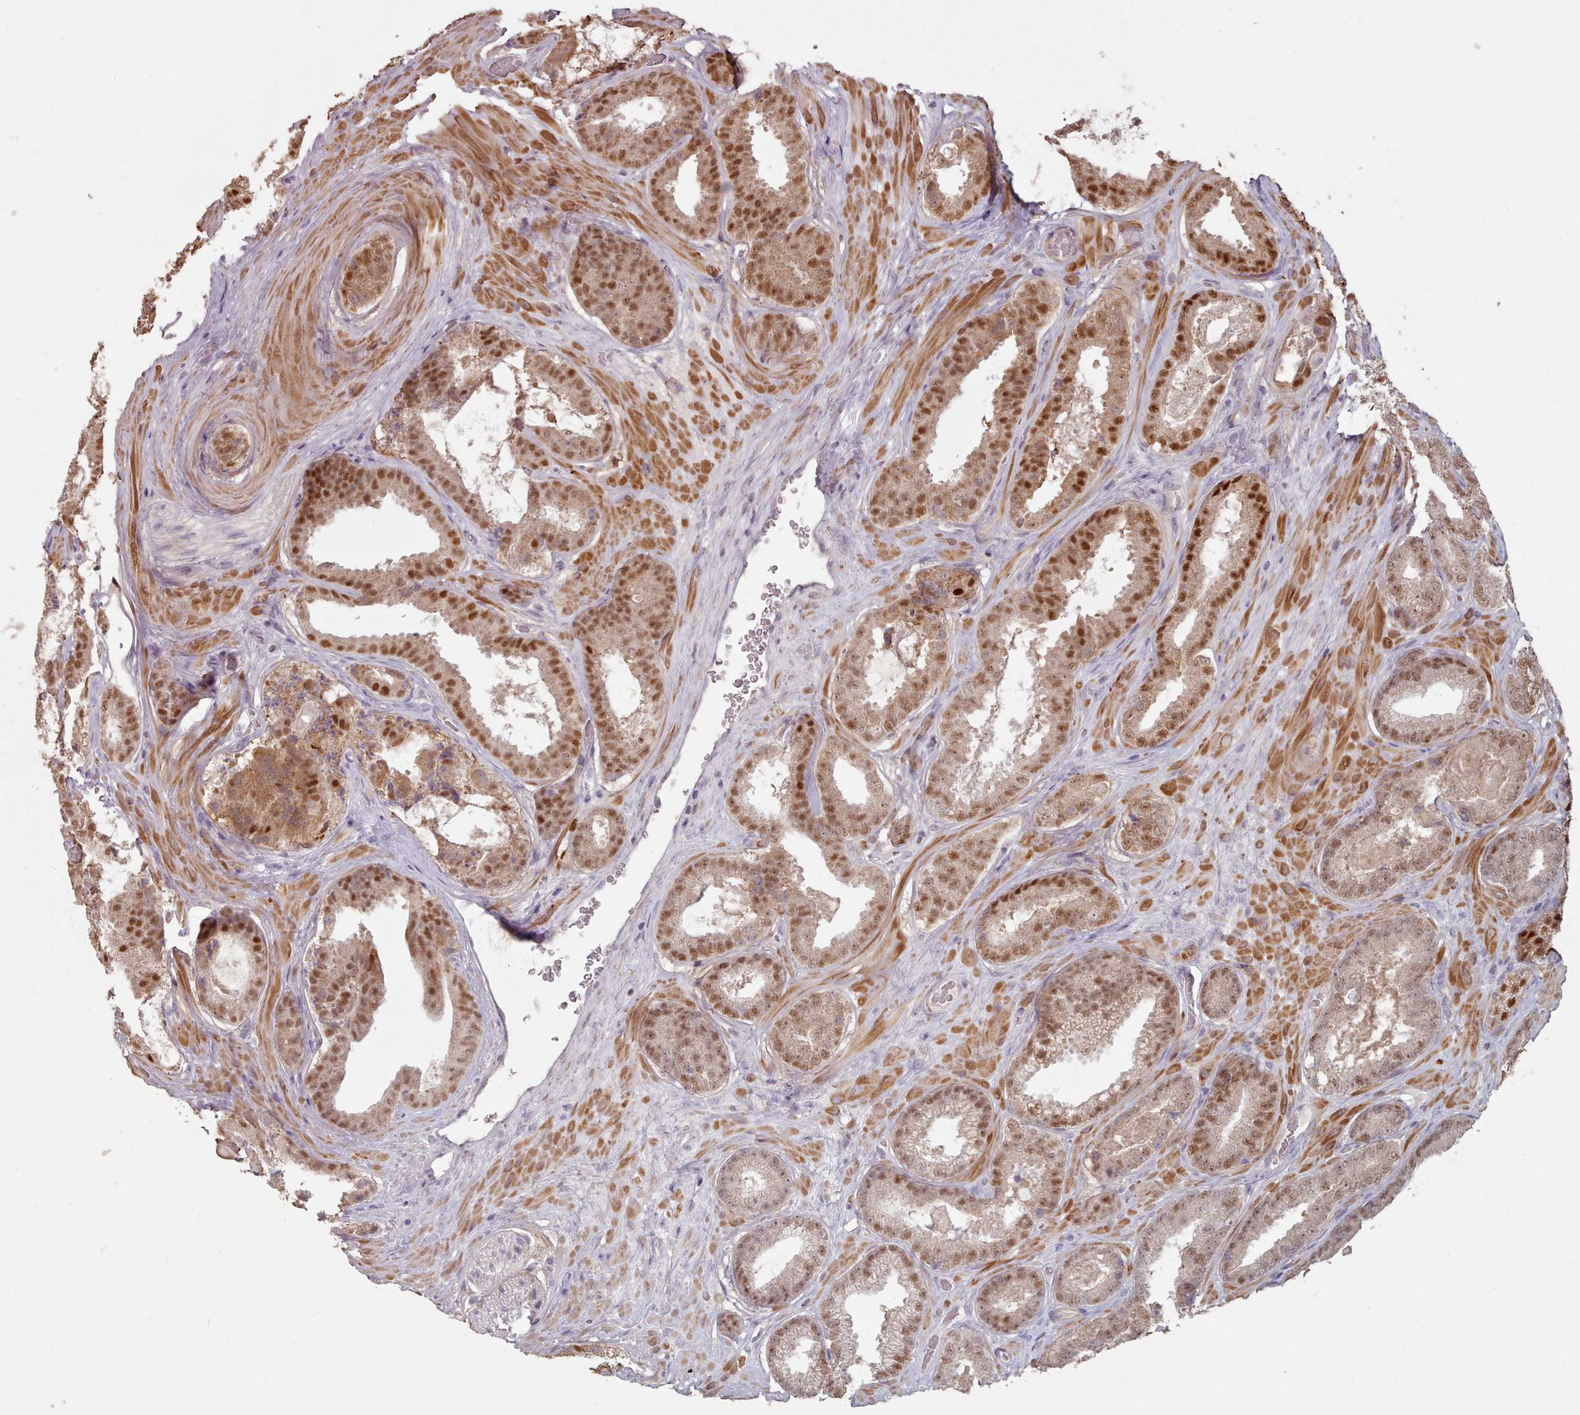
{"staining": {"intensity": "moderate", "quantity": ">75%", "location": "cytoplasmic/membranous,nuclear"}, "tissue": "prostate cancer", "cell_type": "Tumor cells", "image_type": "cancer", "snomed": [{"axis": "morphology", "description": "Adenocarcinoma, Low grade"}, {"axis": "topography", "description": "Prostate"}], "caption": "Immunohistochemistry (IHC) micrograph of neoplastic tissue: human prostate cancer (low-grade adenocarcinoma) stained using immunohistochemistry (IHC) demonstrates medium levels of moderate protein expression localized specifically in the cytoplasmic/membranous and nuclear of tumor cells, appearing as a cytoplasmic/membranous and nuclear brown color.", "gene": "ERCC6L", "patient": {"sex": "male", "age": 57}}